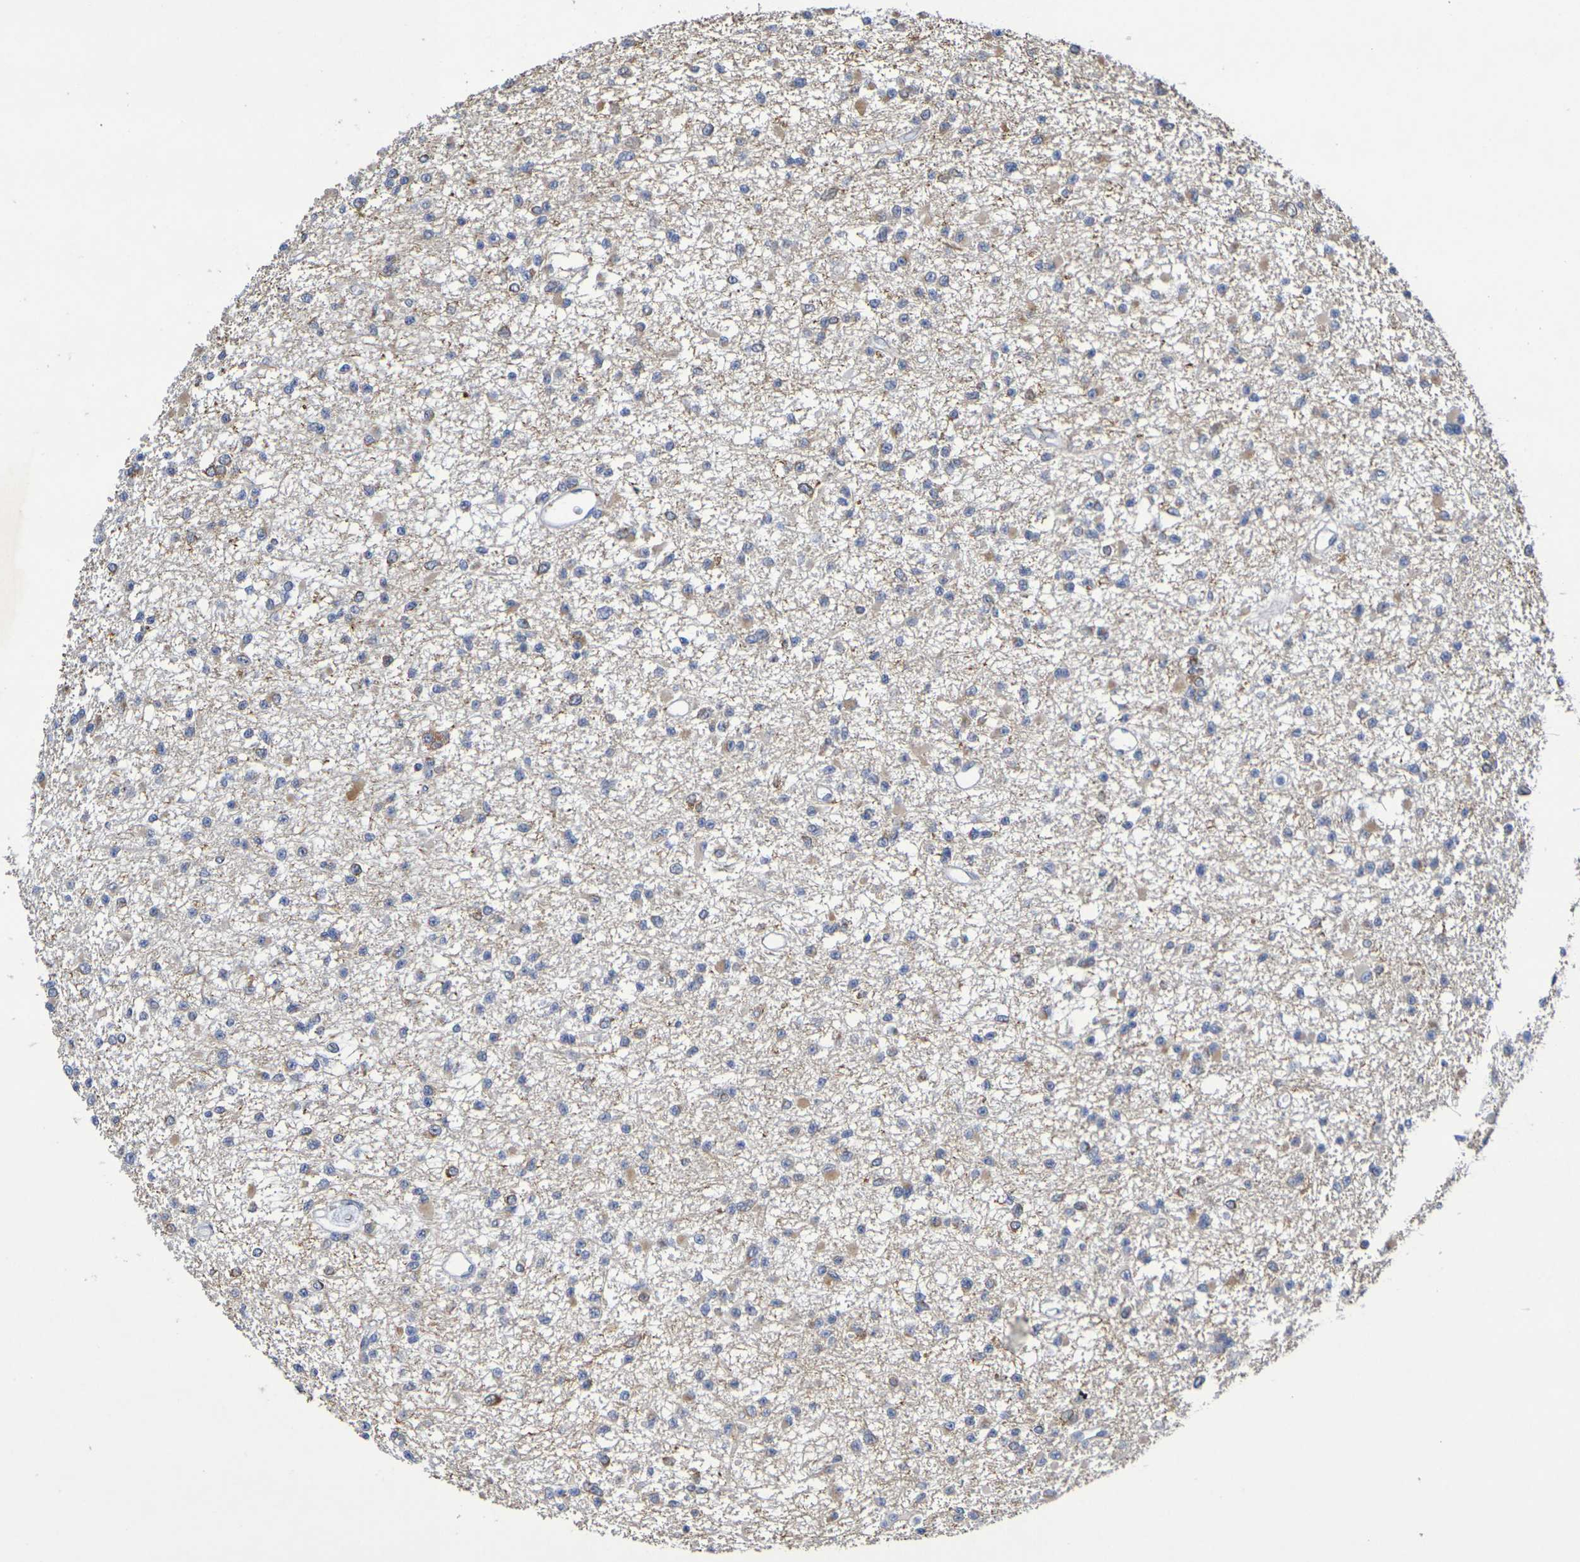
{"staining": {"intensity": "weak", "quantity": "<25%", "location": "cytoplasmic/membranous"}, "tissue": "glioma", "cell_type": "Tumor cells", "image_type": "cancer", "snomed": [{"axis": "morphology", "description": "Glioma, malignant, Low grade"}, {"axis": "topography", "description": "Brain"}], "caption": "The micrograph reveals no significant positivity in tumor cells of glioma.", "gene": "DCP2", "patient": {"sex": "female", "age": 22}}